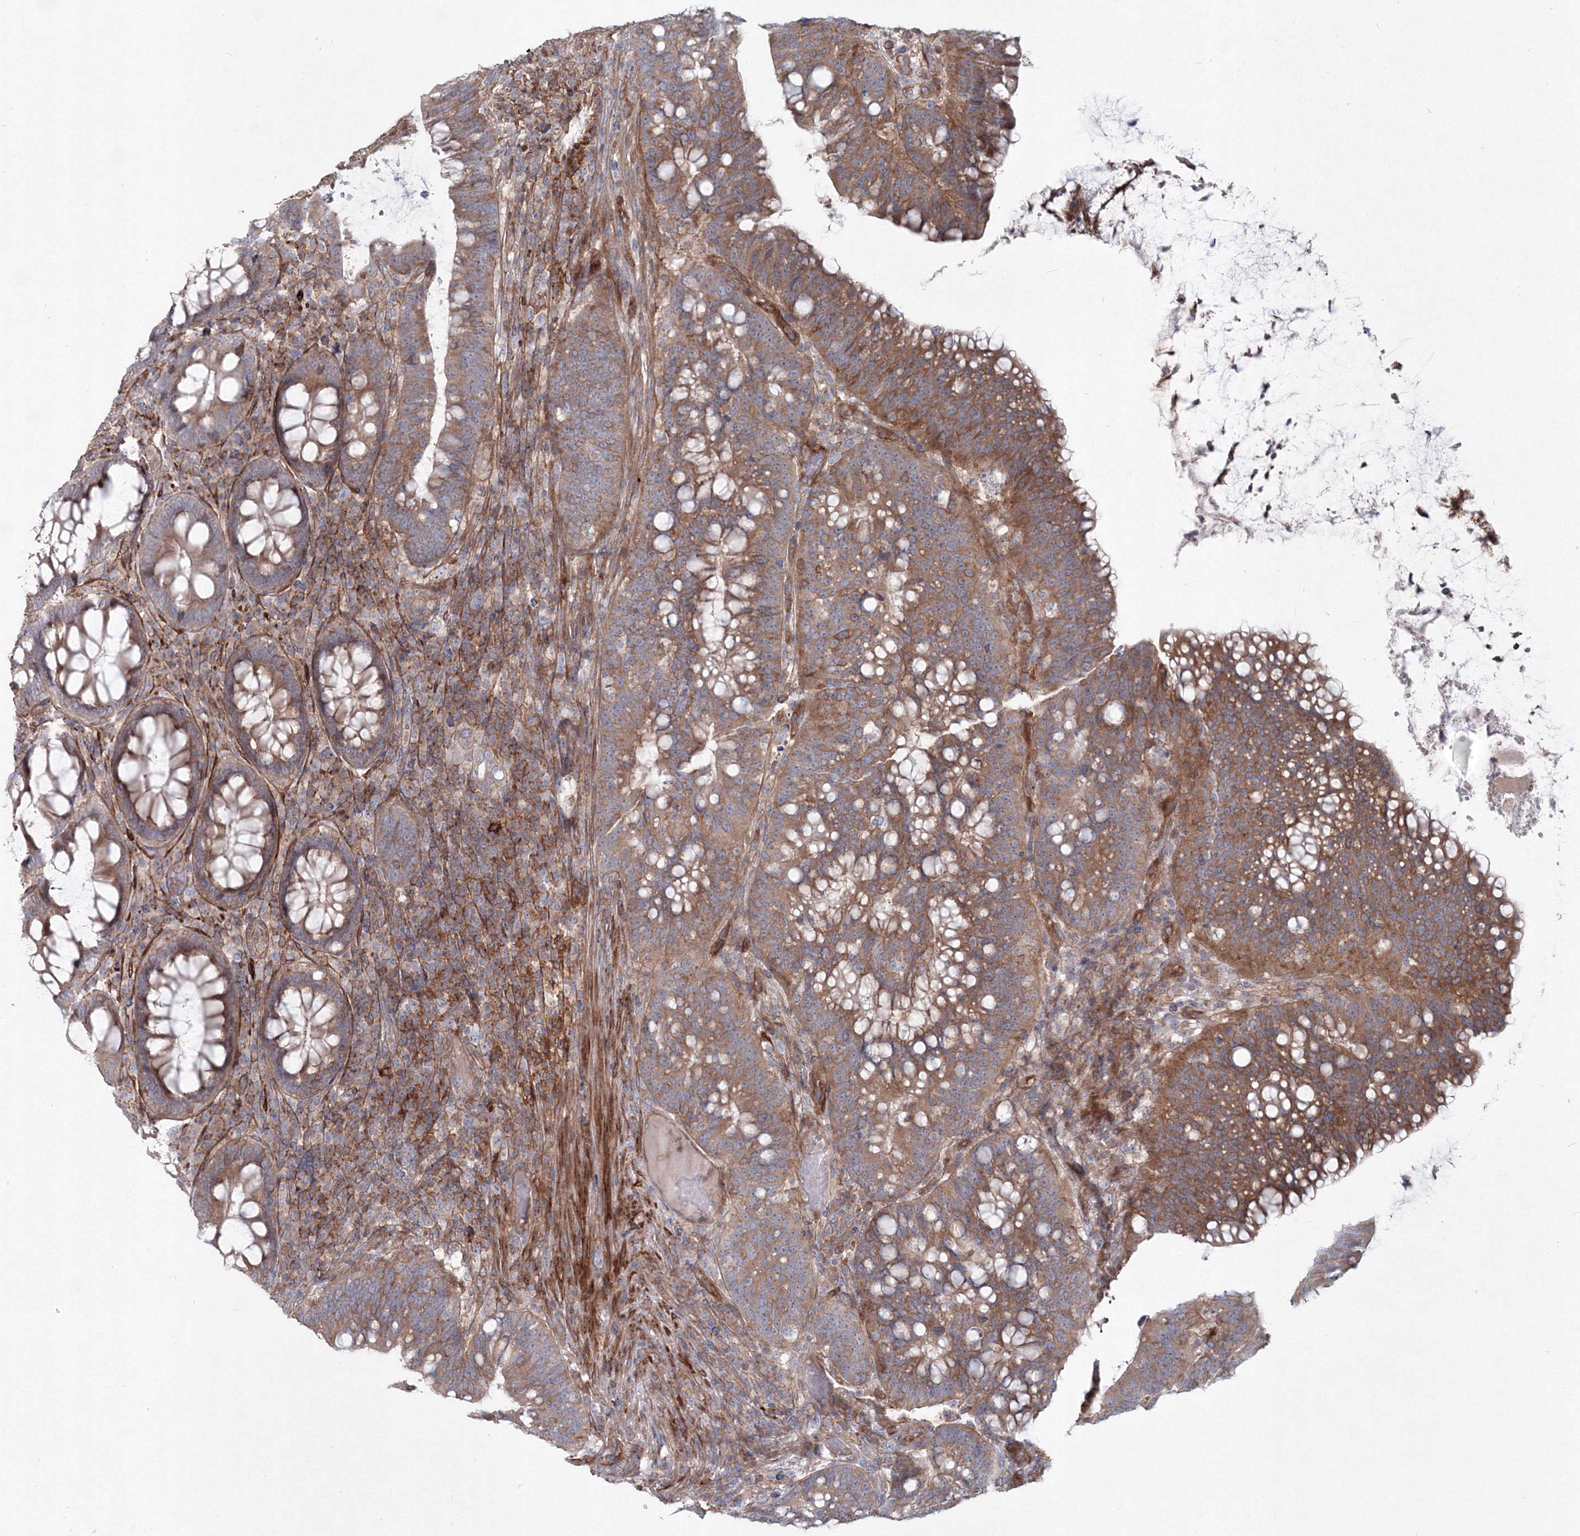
{"staining": {"intensity": "moderate", "quantity": ">75%", "location": "cytoplasmic/membranous"}, "tissue": "colorectal cancer", "cell_type": "Tumor cells", "image_type": "cancer", "snomed": [{"axis": "morphology", "description": "Adenocarcinoma, NOS"}, {"axis": "topography", "description": "Colon"}], "caption": "Protein analysis of colorectal cancer (adenocarcinoma) tissue reveals moderate cytoplasmic/membranous expression in approximately >75% of tumor cells.", "gene": "SH3PXD2A", "patient": {"sex": "female", "age": 66}}